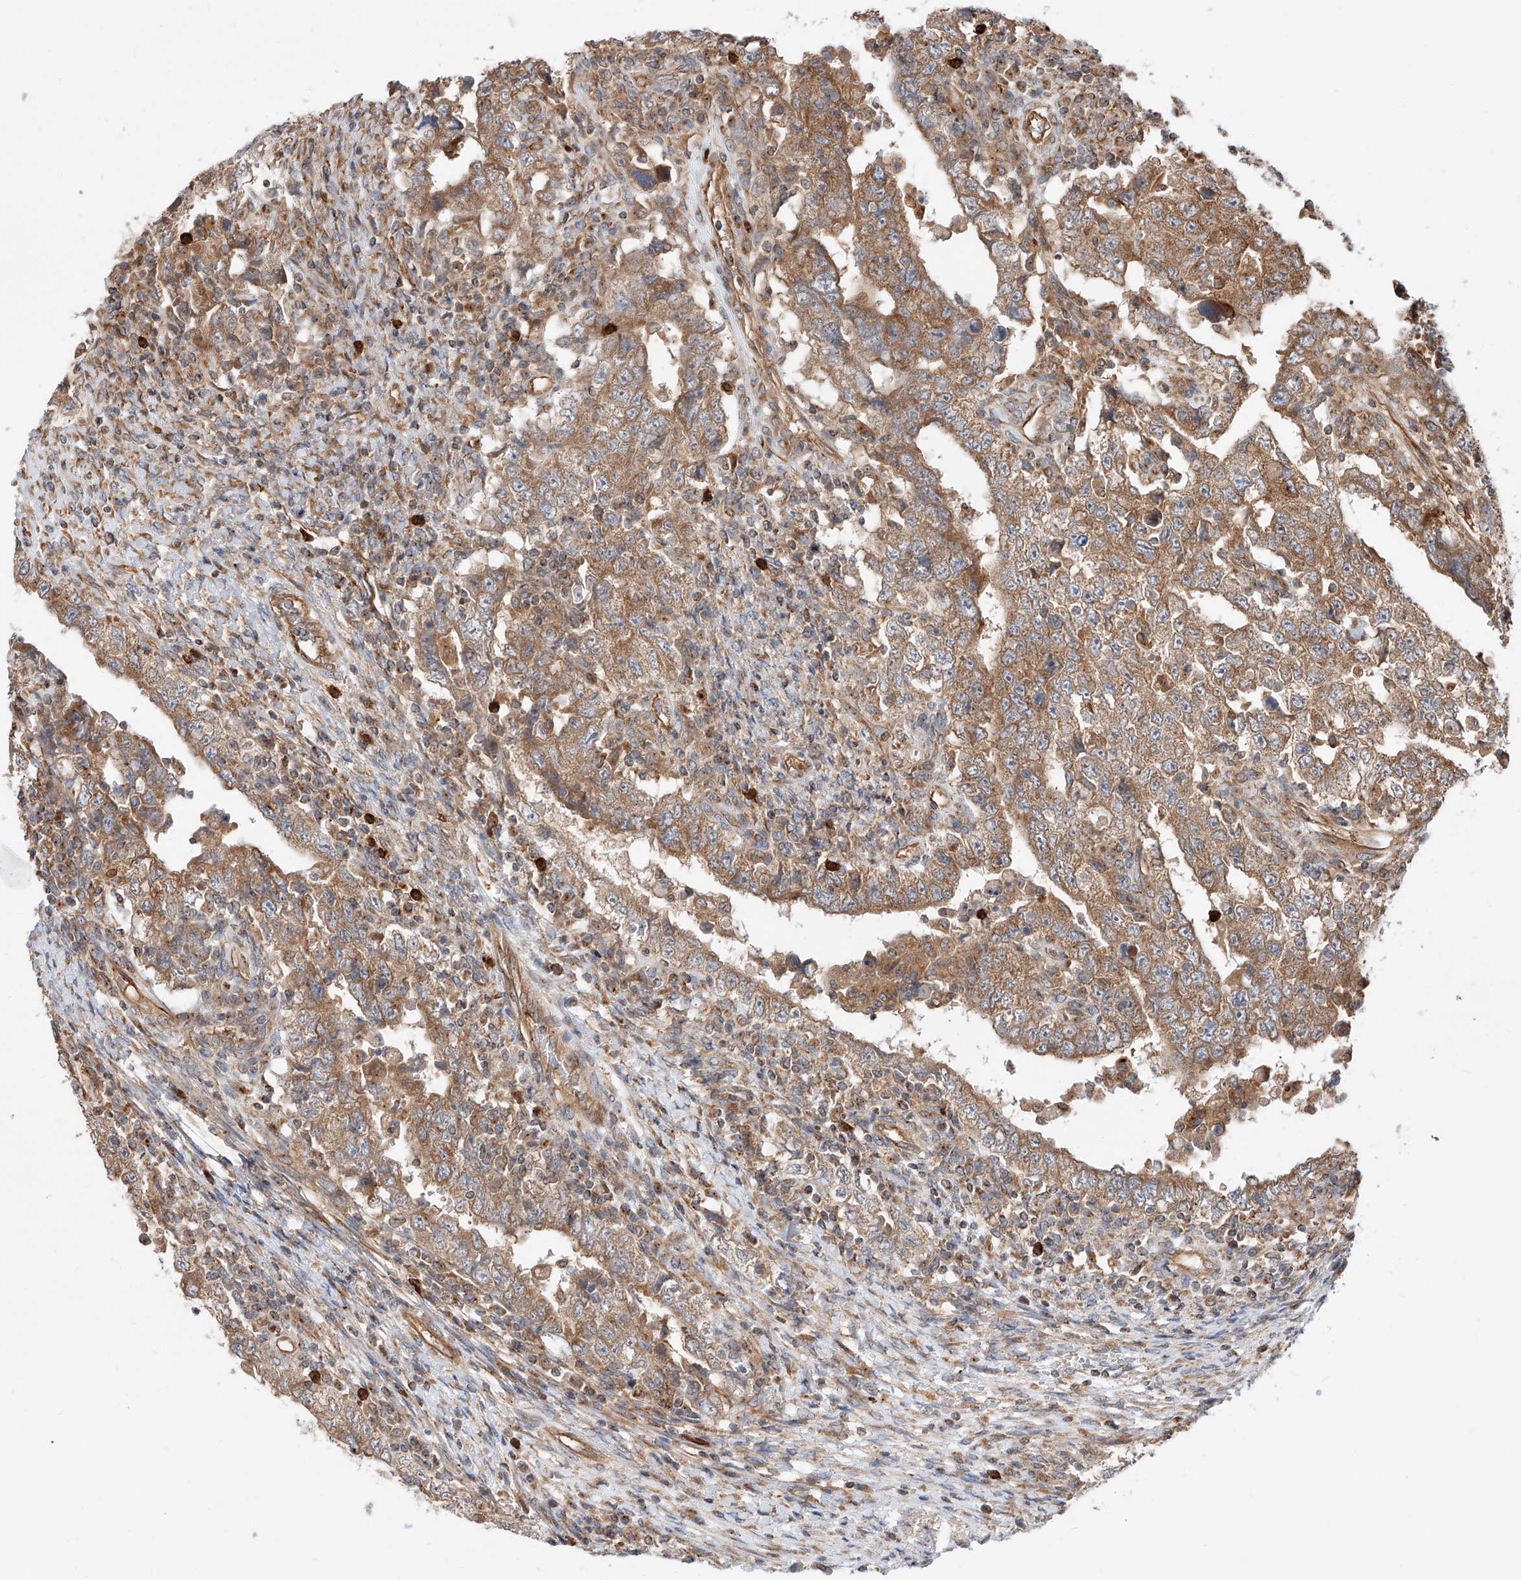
{"staining": {"intensity": "moderate", "quantity": ">75%", "location": "cytoplasmic/membranous"}, "tissue": "testis cancer", "cell_type": "Tumor cells", "image_type": "cancer", "snomed": [{"axis": "morphology", "description": "Carcinoma, Embryonal, NOS"}, {"axis": "topography", "description": "Testis"}], "caption": "Protein analysis of testis cancer (embryonal carcinoma) tissue demonstrates moderate cytoplasmic/membranous staining in about >75% of tumor cells.", "gene": "ISCA2", "patient": {"sex": "male", "age": 26}}